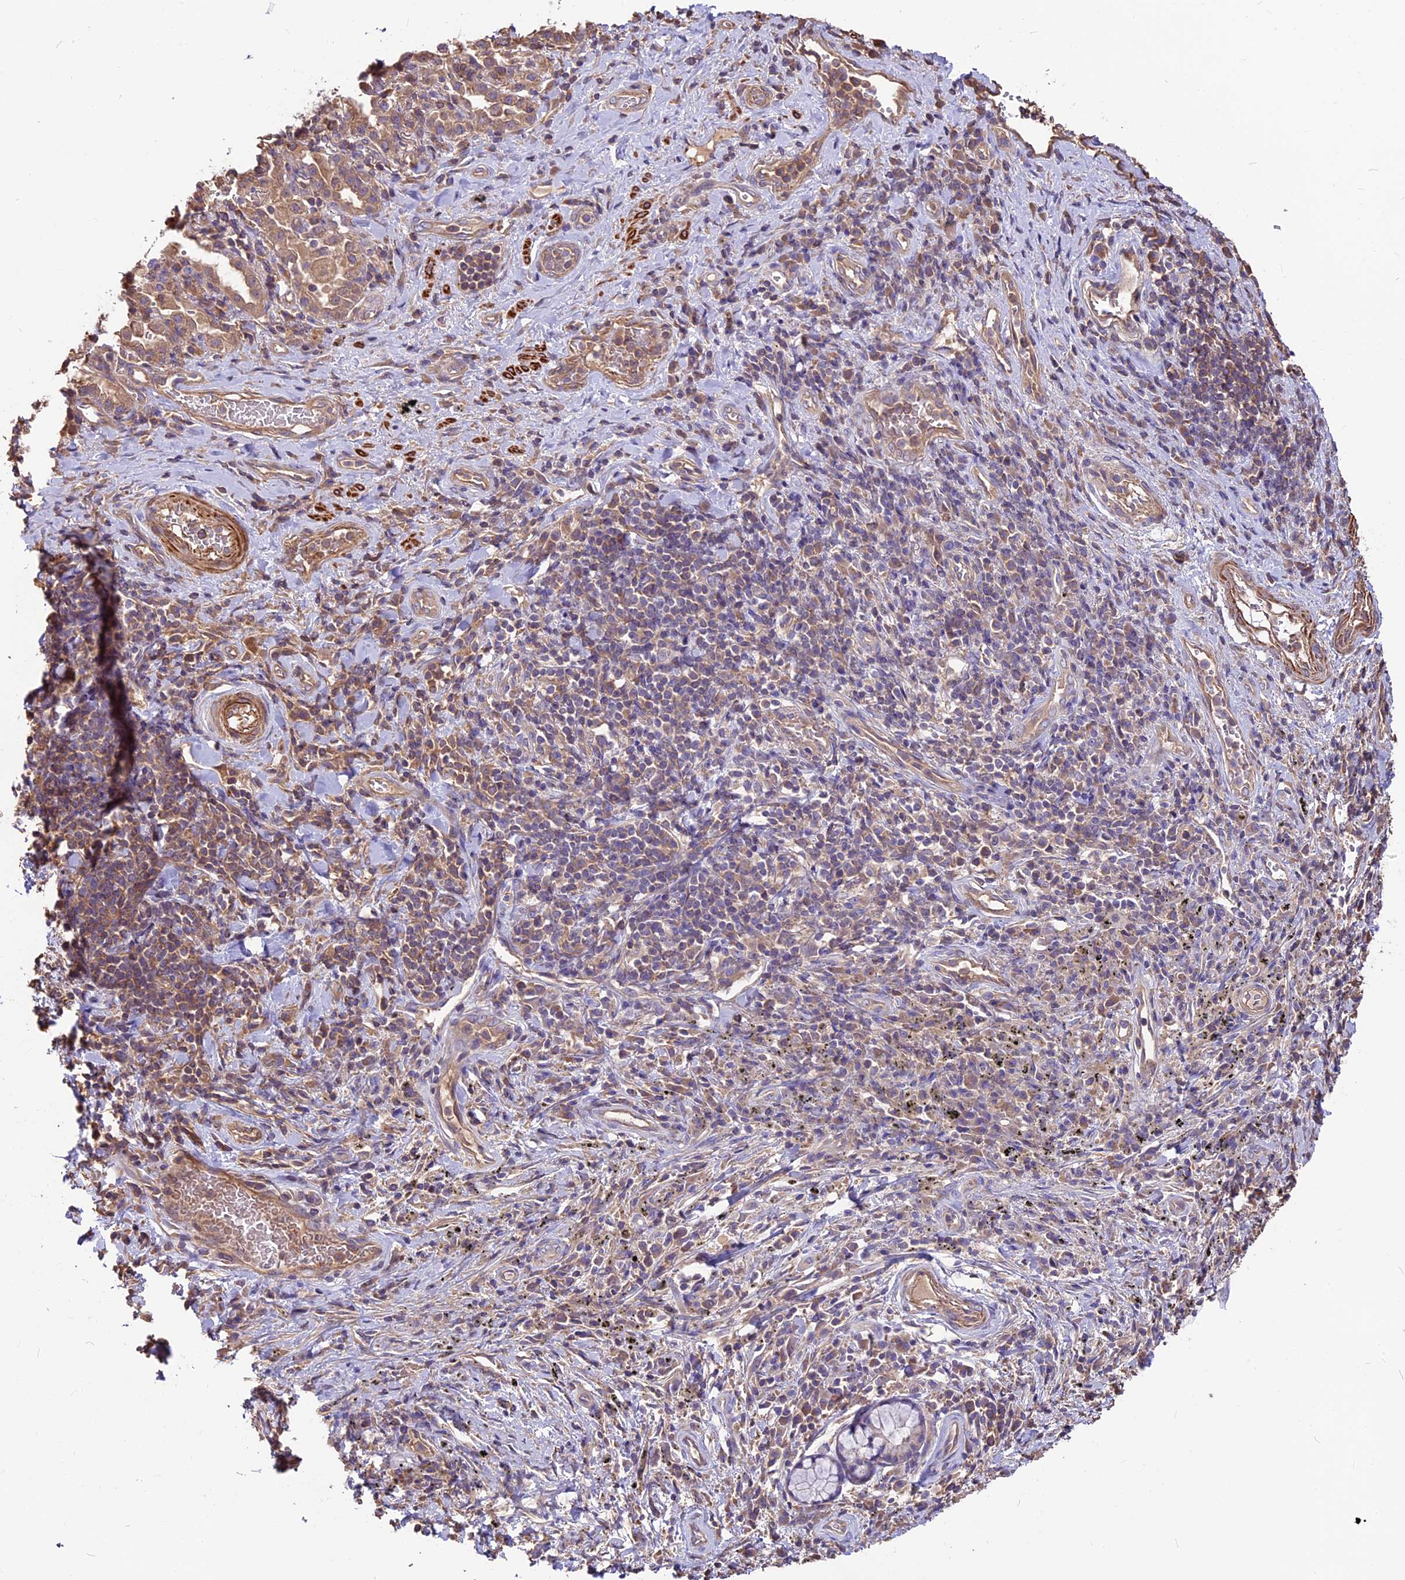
{"staining": {"intensity": "weak", "quantity": ">75%", "location": "cytoplasmic/membranous"}, "tissue": "adipose tissue", "cell_type": "Adipocytes", "image_type": "normal", "snomed": [{"axis": "morphology", "description": "Normal tissue, NOS"}, {"axis": "morphology", "description": "Squamous cell carcinoma, NOS"}, {"axis": "topography", "description": "Bronchus"}, {"axis": "topography", "description": "Lung"}], "caption": "DAB immunohistochemical staining of unremarkable adipose tissue shows weak cytoplasmic/membranous protein staining in about >75% of adipocytes. (Stains: DAB in brown, nuclei in blue, Microscopy: brightfield microscopy at high magnification).", "gene": "ANO3", "patient": {"sex": "male", "age": 64}}